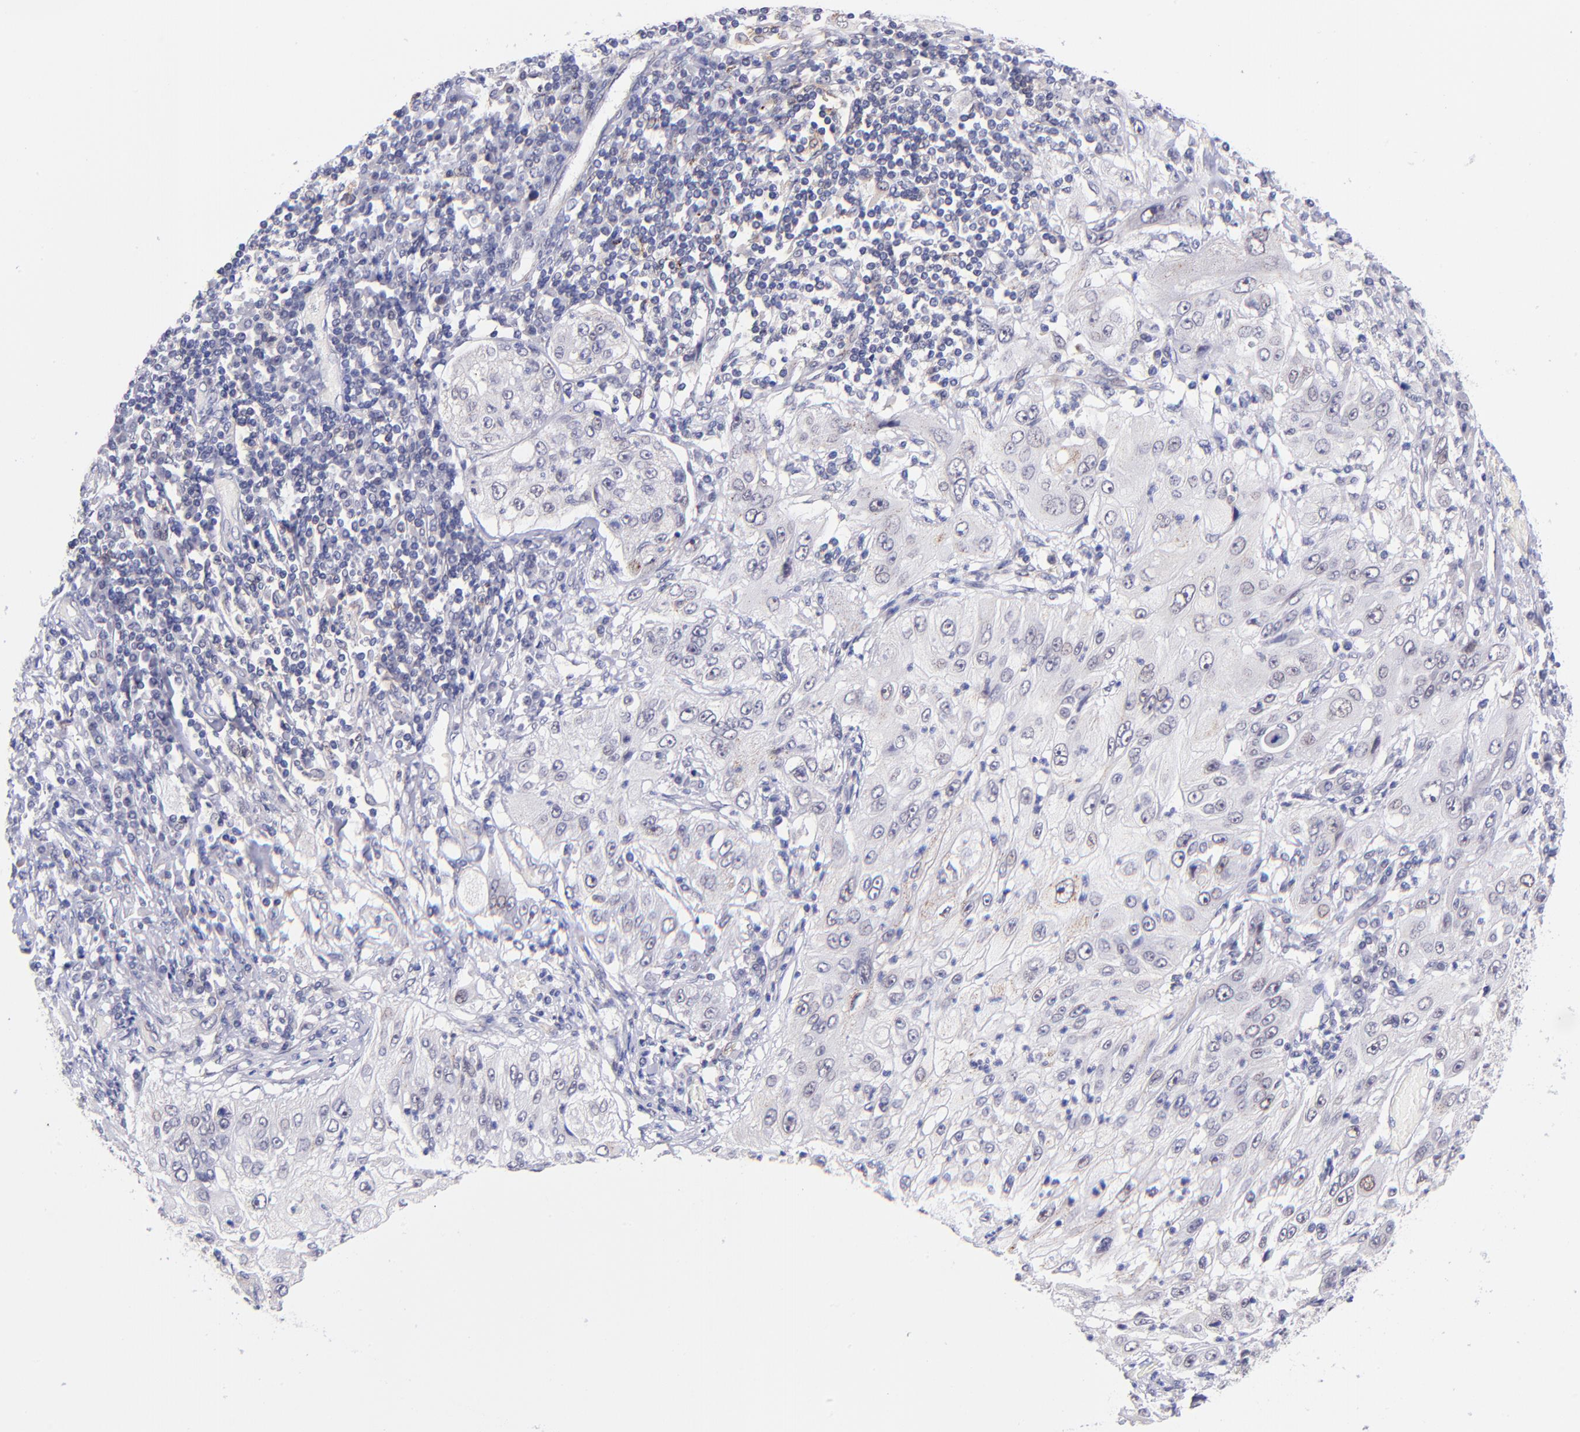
{"staining": {"intensity": "negative", "quantity": "none", "location": "none"}, "tissue": "lung cancer", "cell_type": "Tumor cells", "image_type": "cancer", "snomed": [{"axis": "morphology", "description": "Inflammation, NOS"}, {"axis": "morphology", "description": "Squamous cell carcinoma, NOS"}, {"axis": "topography", "description": "Lymph node"}, {"axis": "topography", "description": "Soft tissue"}, {"axis": "topography", "description": "Lung"}], "caption": "Lung squamous cell carcinoma was stained to show a protein in brown. There is no significant staining in tumor cells.", "gene": "SOX6", "patient": {"sex": "male", "age": 66}}